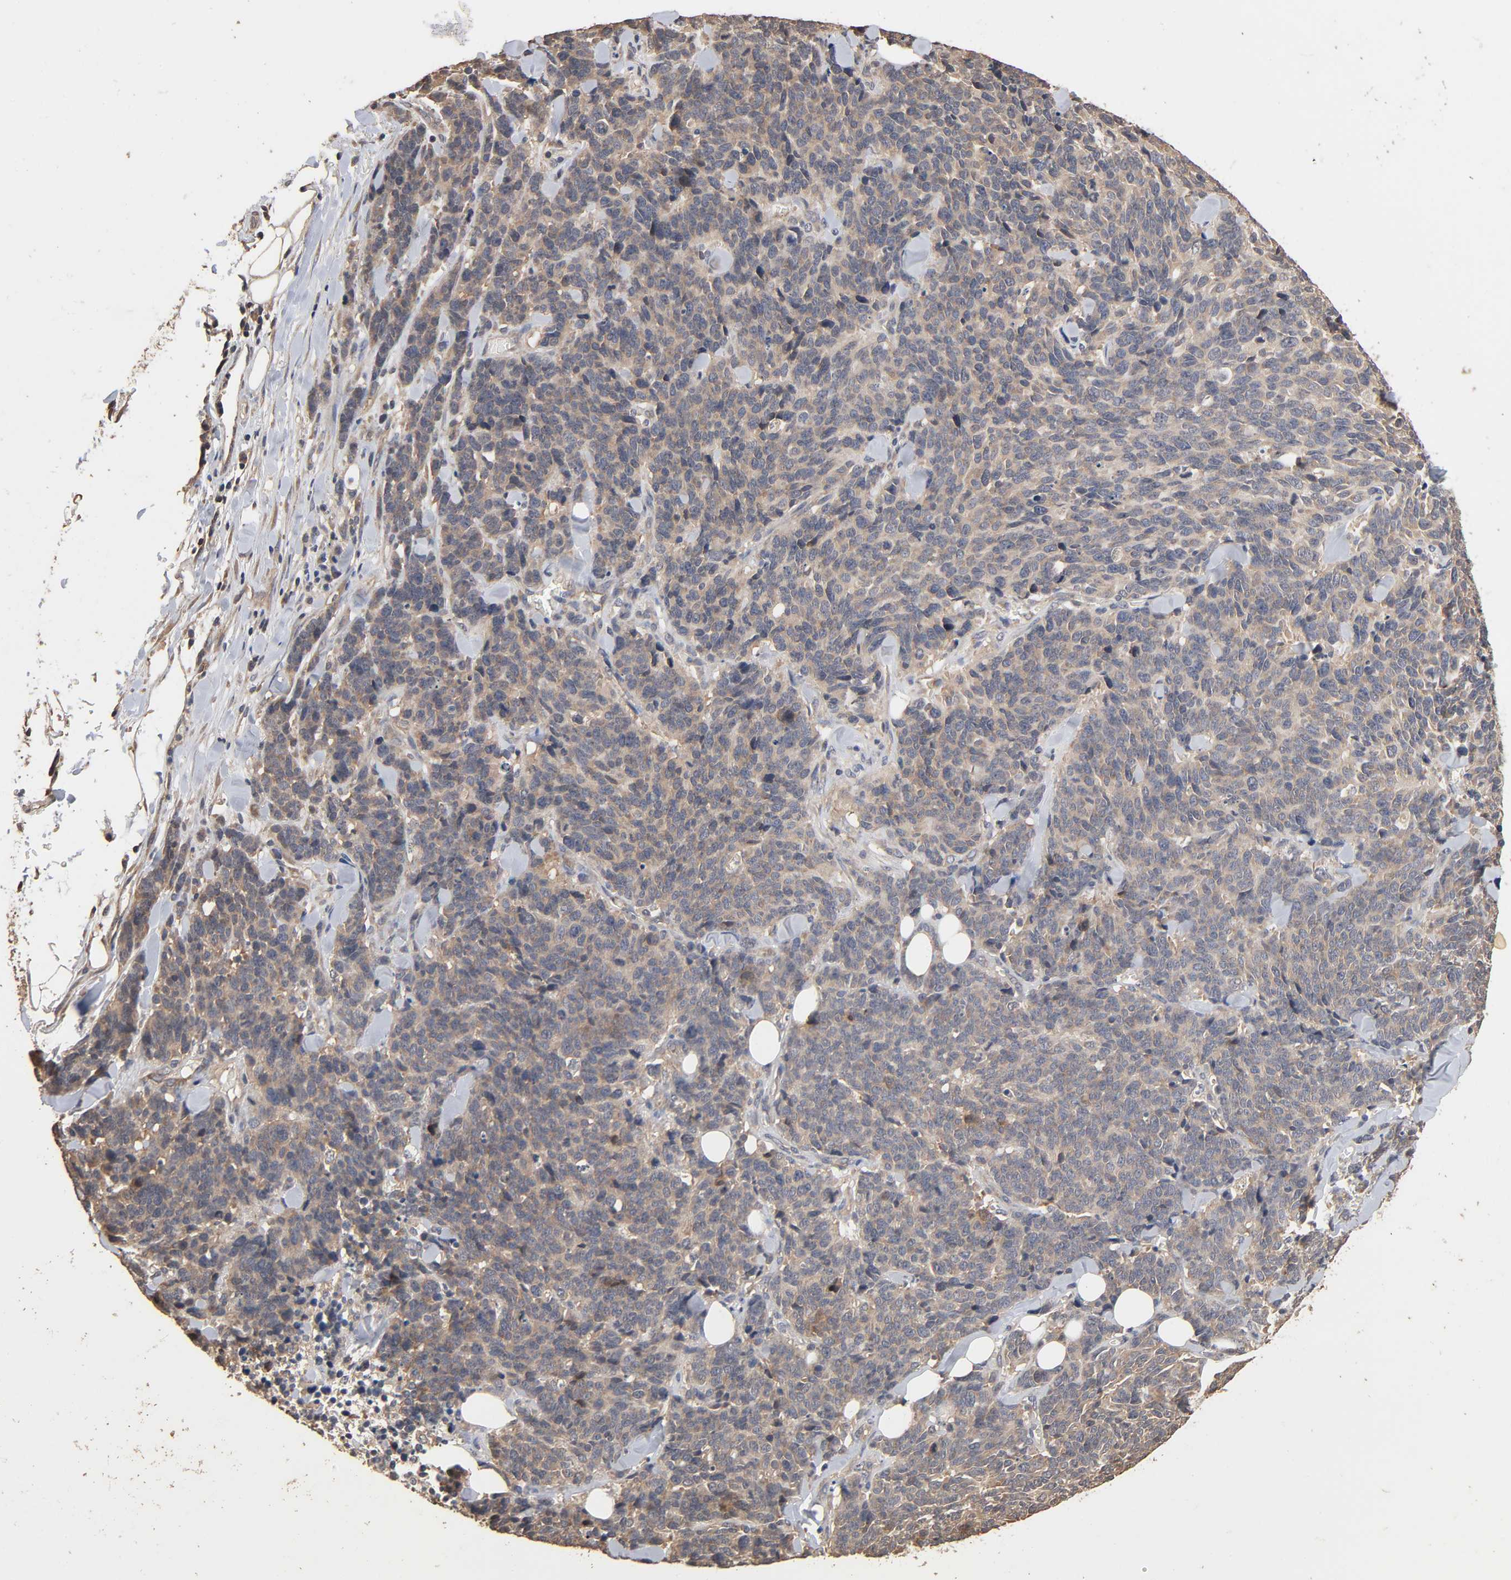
{"staining": {"intensity": "weak", "quantity": ">75%", "location": "cytoplasmic/membranous"}, "tissue": "lung cancer", "cell_type": "Tumor cells", "image_type": "cancer", "snomed": [{"axis": "morphology", "description": "Neoplasm, malignant, NOS"}, {"axis": "topography", "description": "Lung"}], "caption": "The photomicrograph shows a brown stain indicating the presence of a protein in the cytoplasmic/membranous of tumor cells in neoplasm (malignant) (lung).", "gene": "ARHGEF7", "patient": {"sex": "female", "age": 58}}